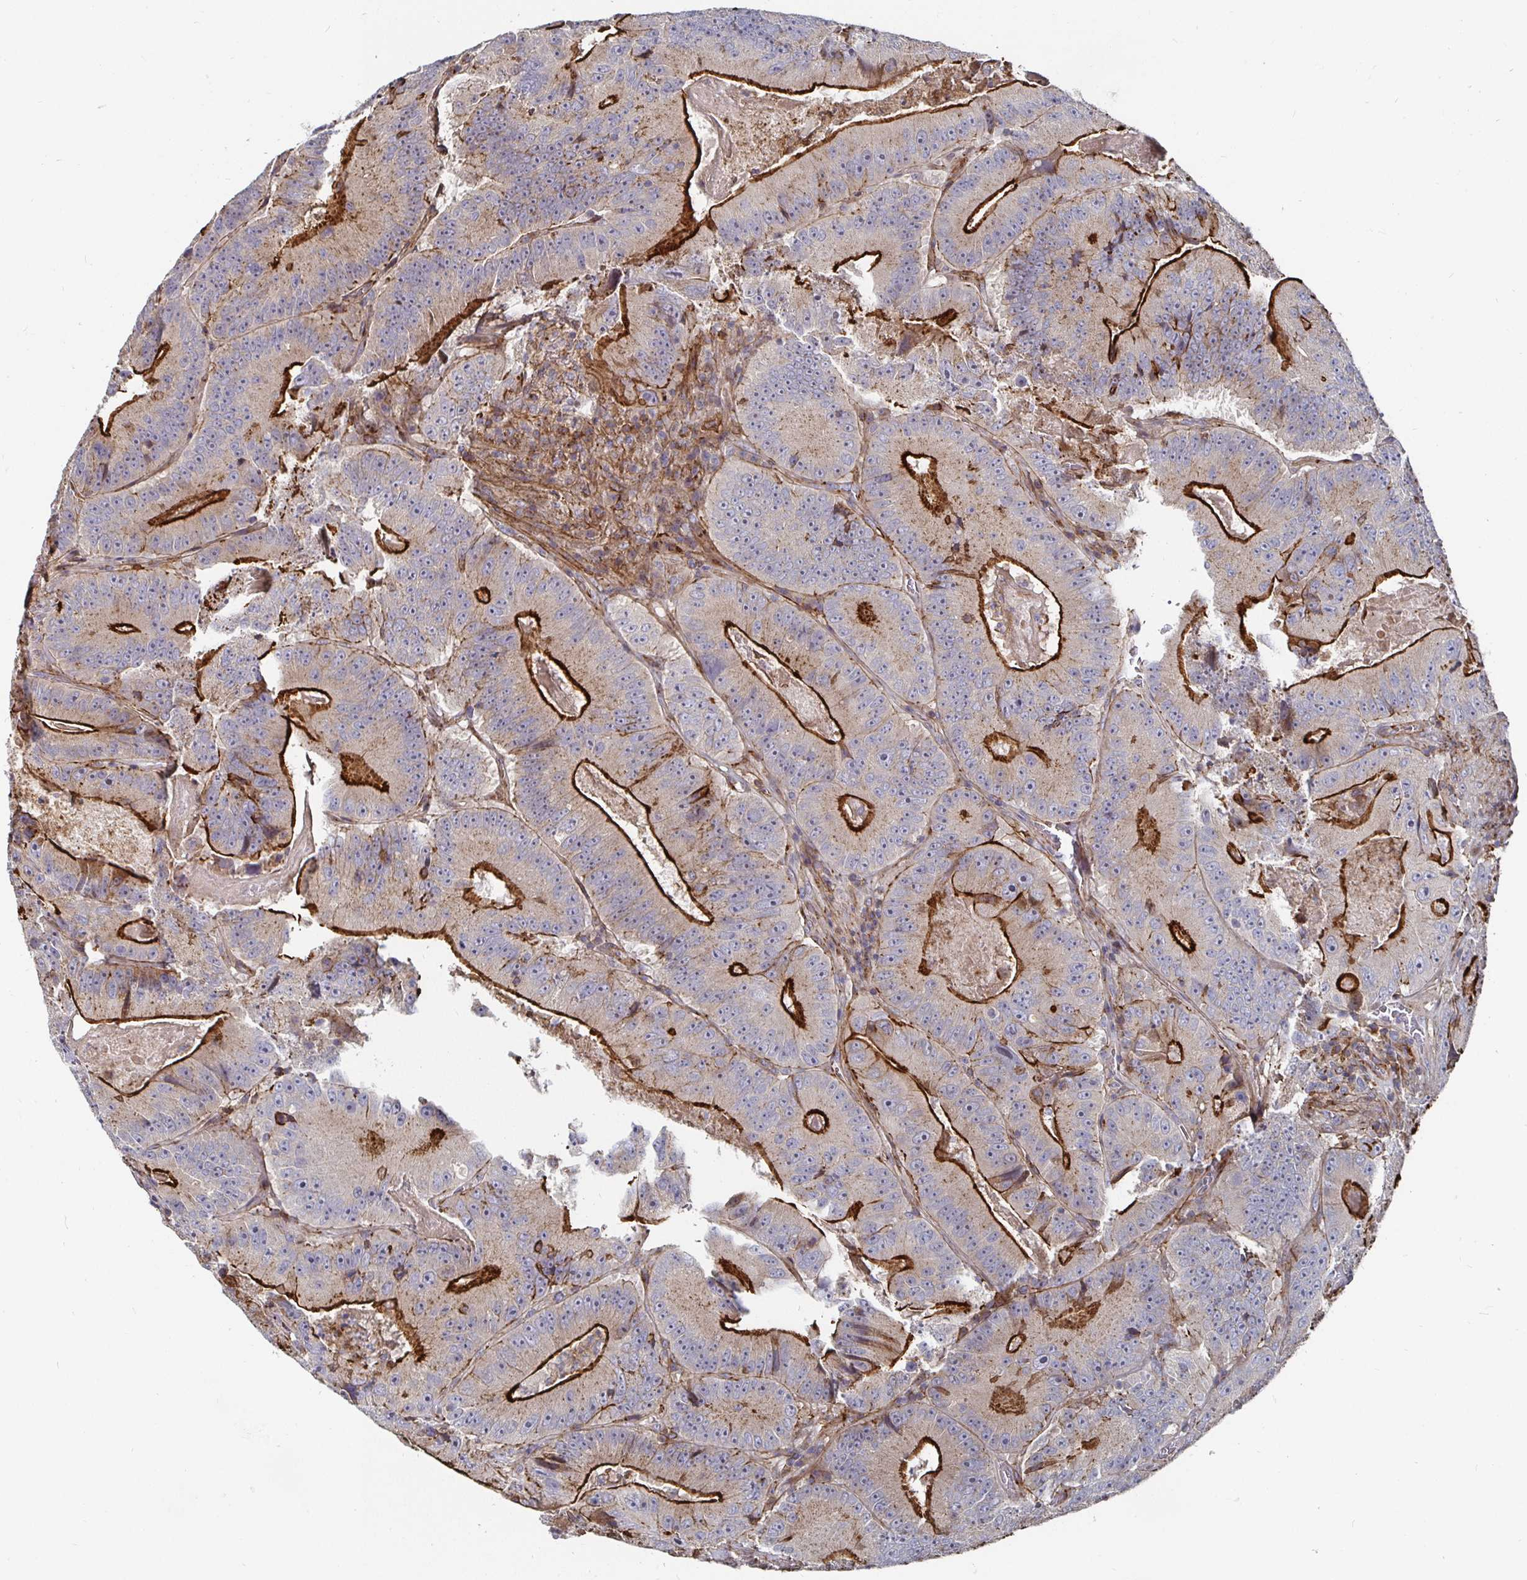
{"staining": {"intensity": "strong", "quantity": "25%-75%", "location": "cytoplasmic/membranous"}, "tissue": "colorectal cancer", "cell_type": "Tumor cells", "image_type": "cancer", "snomed": [{"axis": "morphology", "description": "Adenocarcinoma, NOS"}, {"axis": "topography", "description": "Colon"}], "caption": "Immunohistochemistry (IHC) of colorectal adenocarcinoma exhibits high levels of strong cytoplasmic/membranous positivity in about 25%-75% of tumor cells.", "gene": "GJA4", "patient": {"sex": "female", "age": 86}}